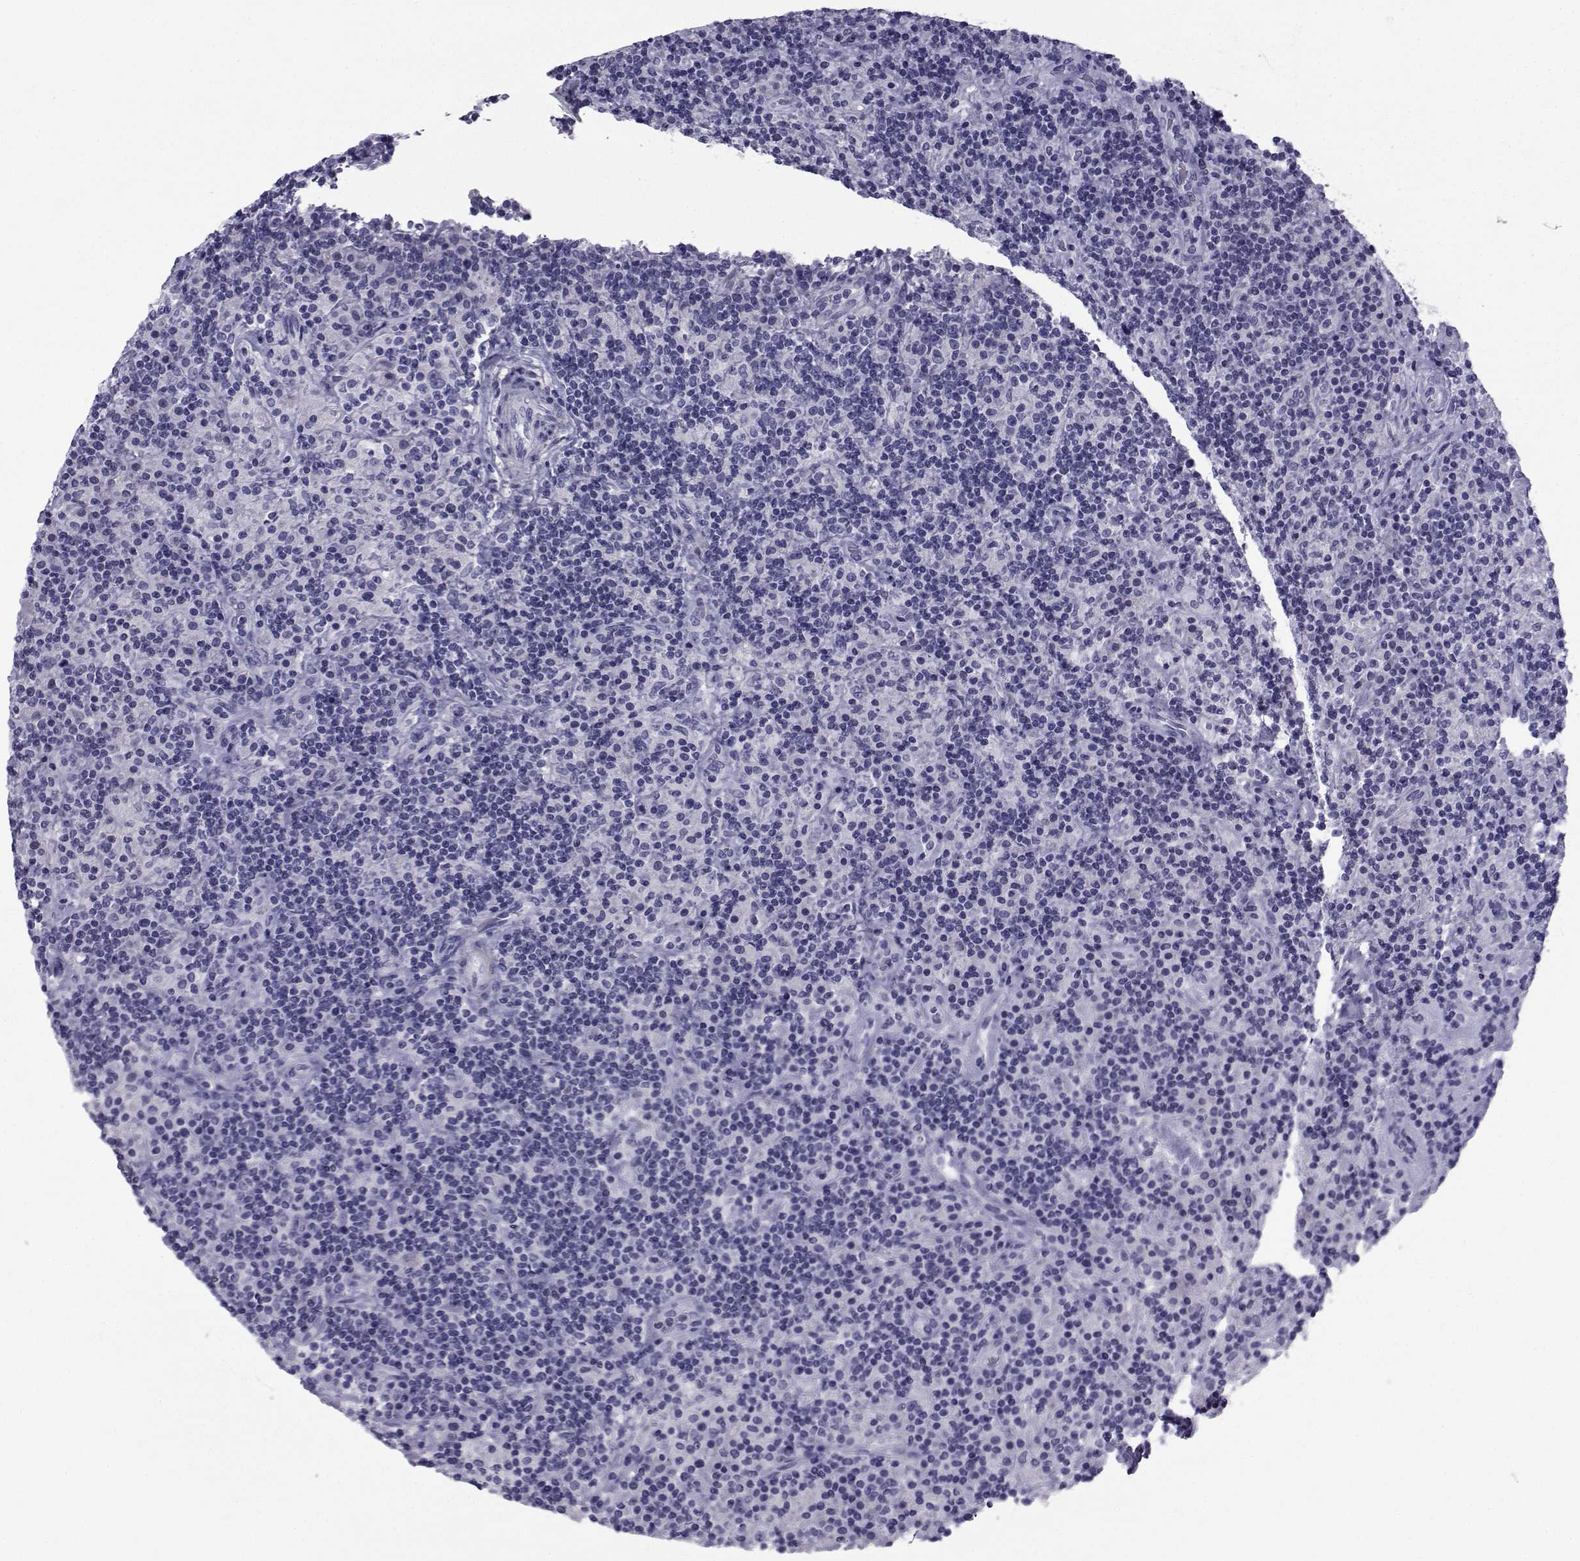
{"staining": {"intensity": "negative", "quantity": "none", "location": "none"}, "tissue": "lymphoma", "cell_type": "Tumor cells", "image_type": "cancer", "snomed": [{"axis": "morphology", "description": "Hodgkin's disease, NOS"}, {"axis": "topography", "description": "Lymph node"}], "caption": "Tumor cells show no significant staining in lymphoma.", "gene": "SPANXD", "patient": {"sex": "male", "age": 70}}